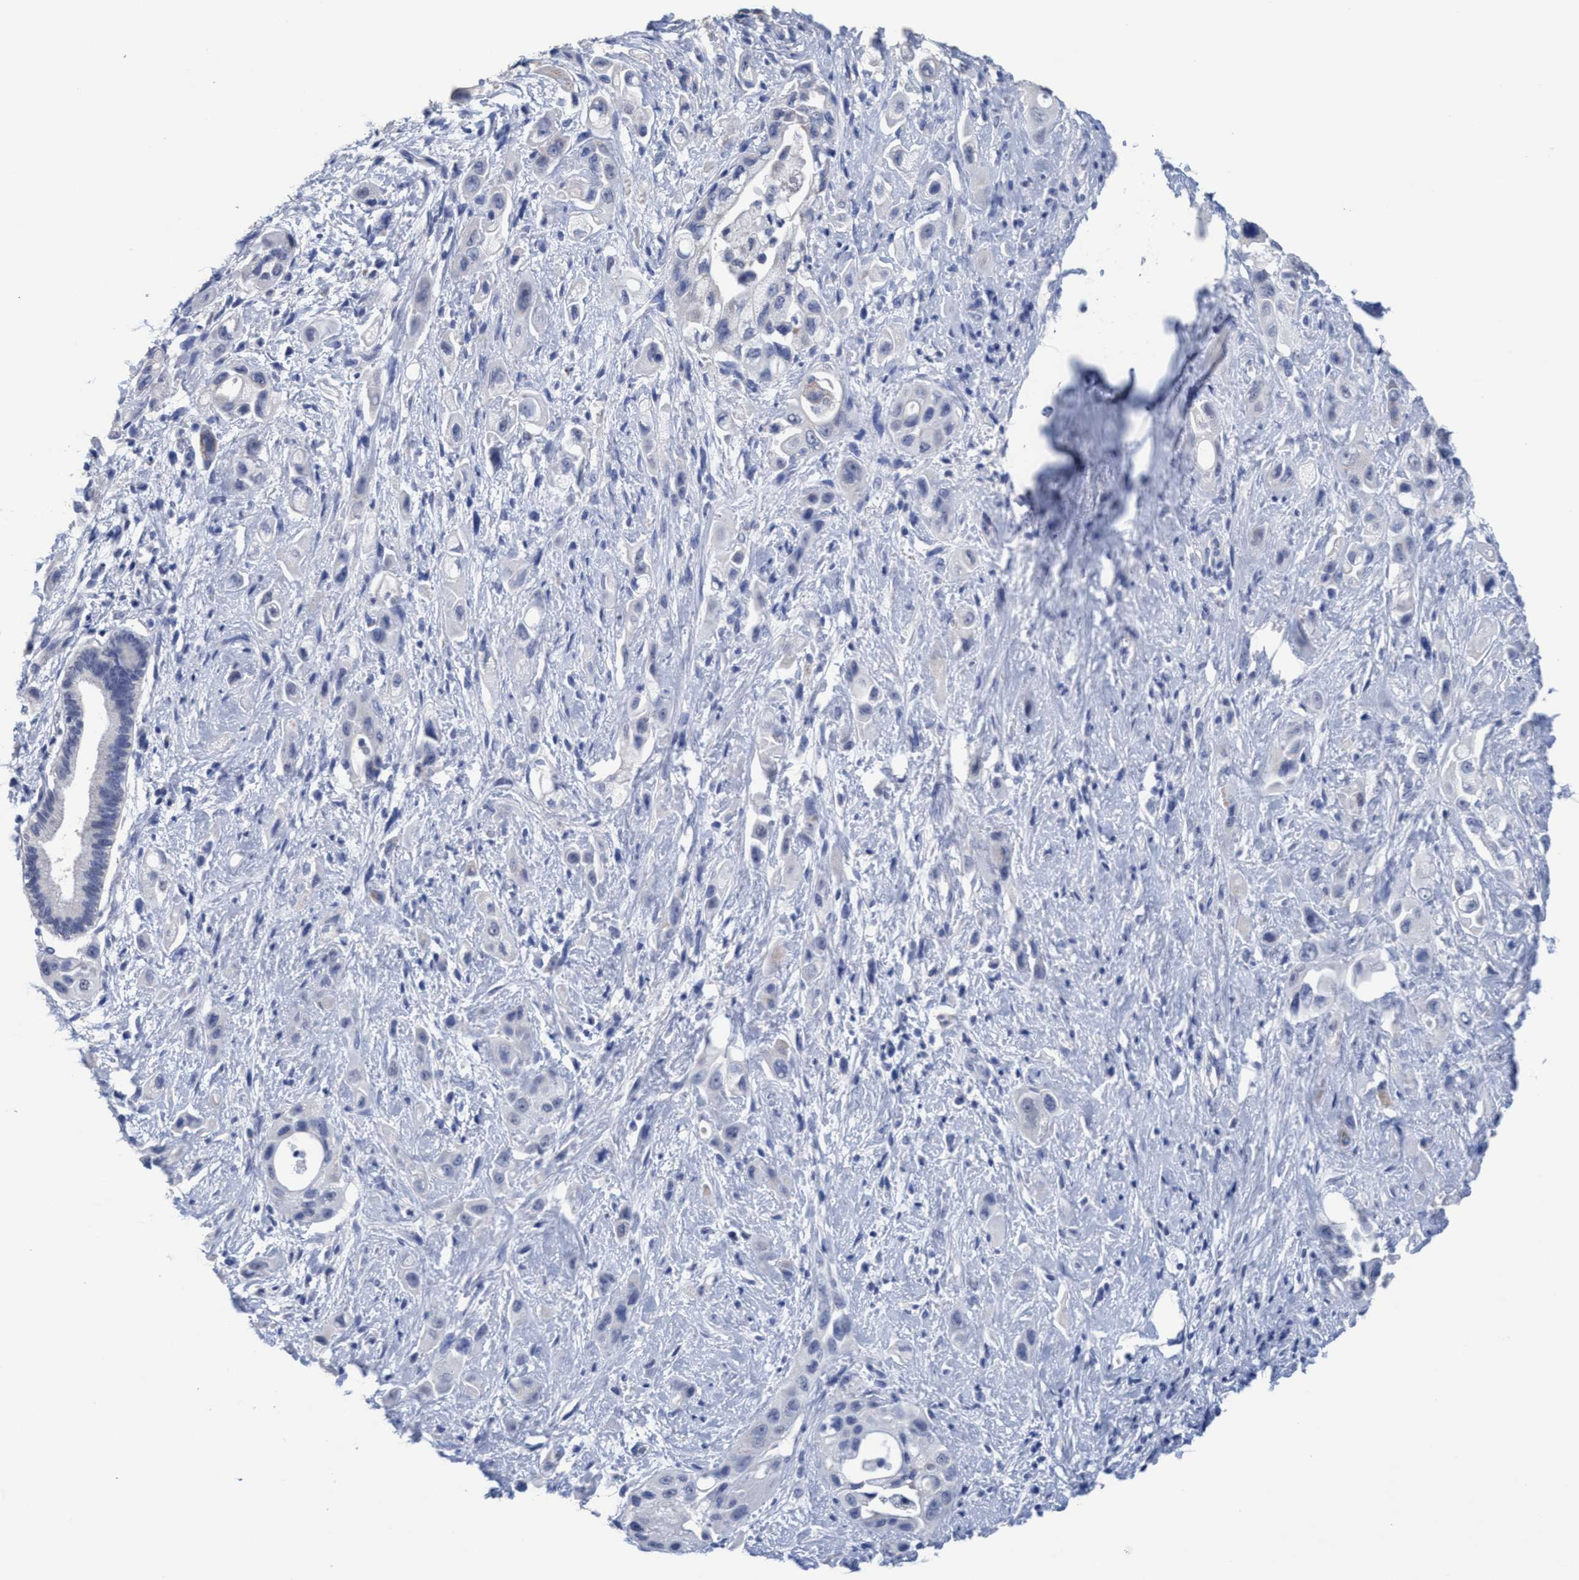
{"staining": {"intensity": "negative", "quantity": "none", "location": "none"}, "tissue": "pancreatic cancer", "cell_type": "Tumor cells", "image_type": "cancer", "snomed": [{"axis": "morphology", "description": "Adenocarcinoma, NOS"}, {"axis": "topography", "description": "Pancreas"}], "caption": "The photomicrograph demonstrates no significant positivity in tumor cells of pancreatic cancer (adenocarcinoma).", "gene": "RSAD1", "patient": {"sex": "female", "age": 66}}